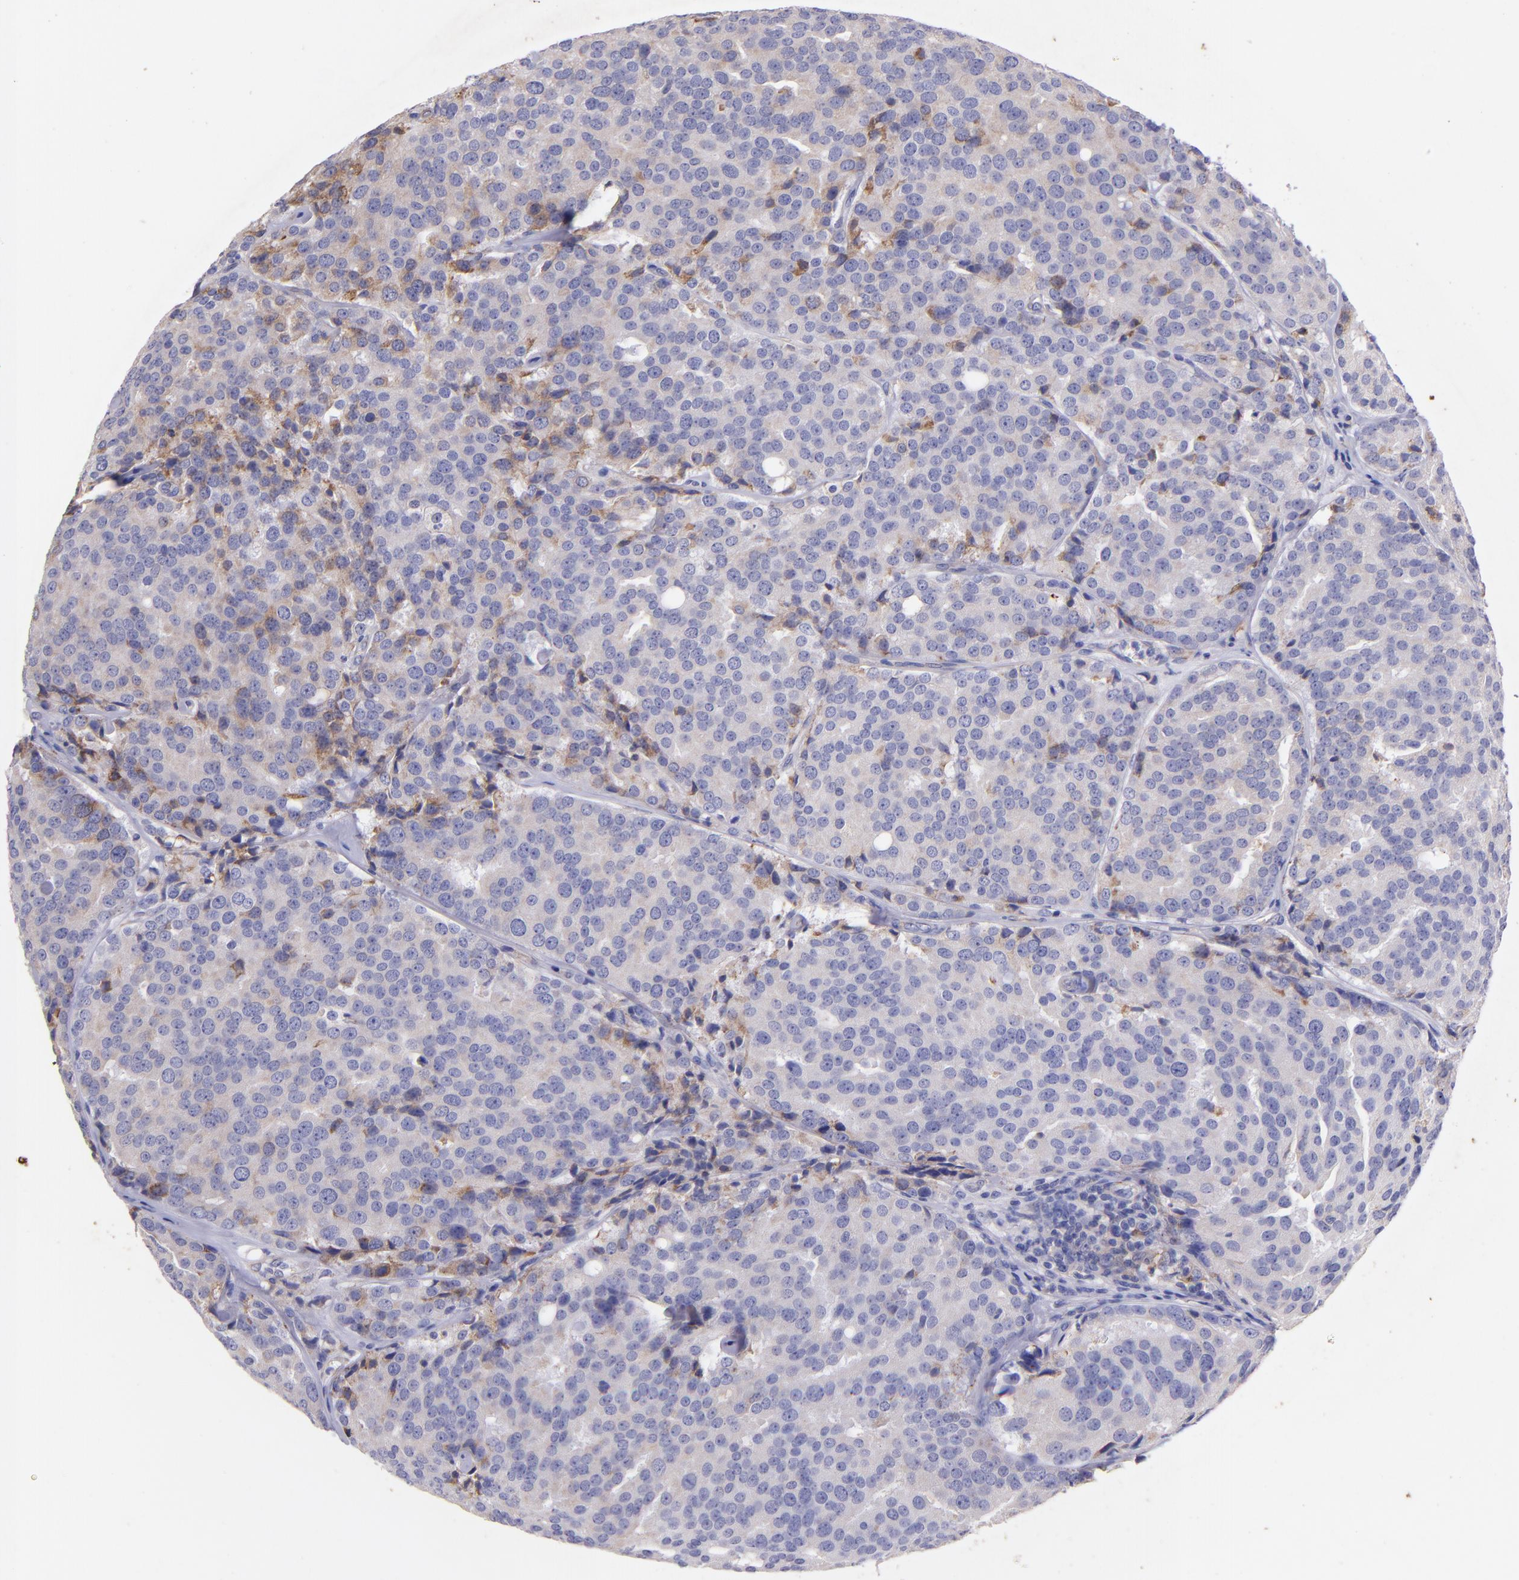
{"staining": {"intensity": "moderate", "quantity": ">75%", "location": "cytoplasmic/membranous"}, "tissue": "prostate cancer", "cell_type": "Tumor cells", "image_type": "cancer", "snomed": [{"axis": "morphology", "description": "Adenocarcinoma, High grade"}, {"axis": "topography", "description": "Prostate"}], "caption": "A brown stain highlights moderate cytoplasmic/membranous expression of a protein in human high-grade adenocarcinoma (prostate) tumor cells. (IHC, brightfield microscopy, high magnification).", "gene": "RET", "patient": {"sex": "male", "age": 64}}